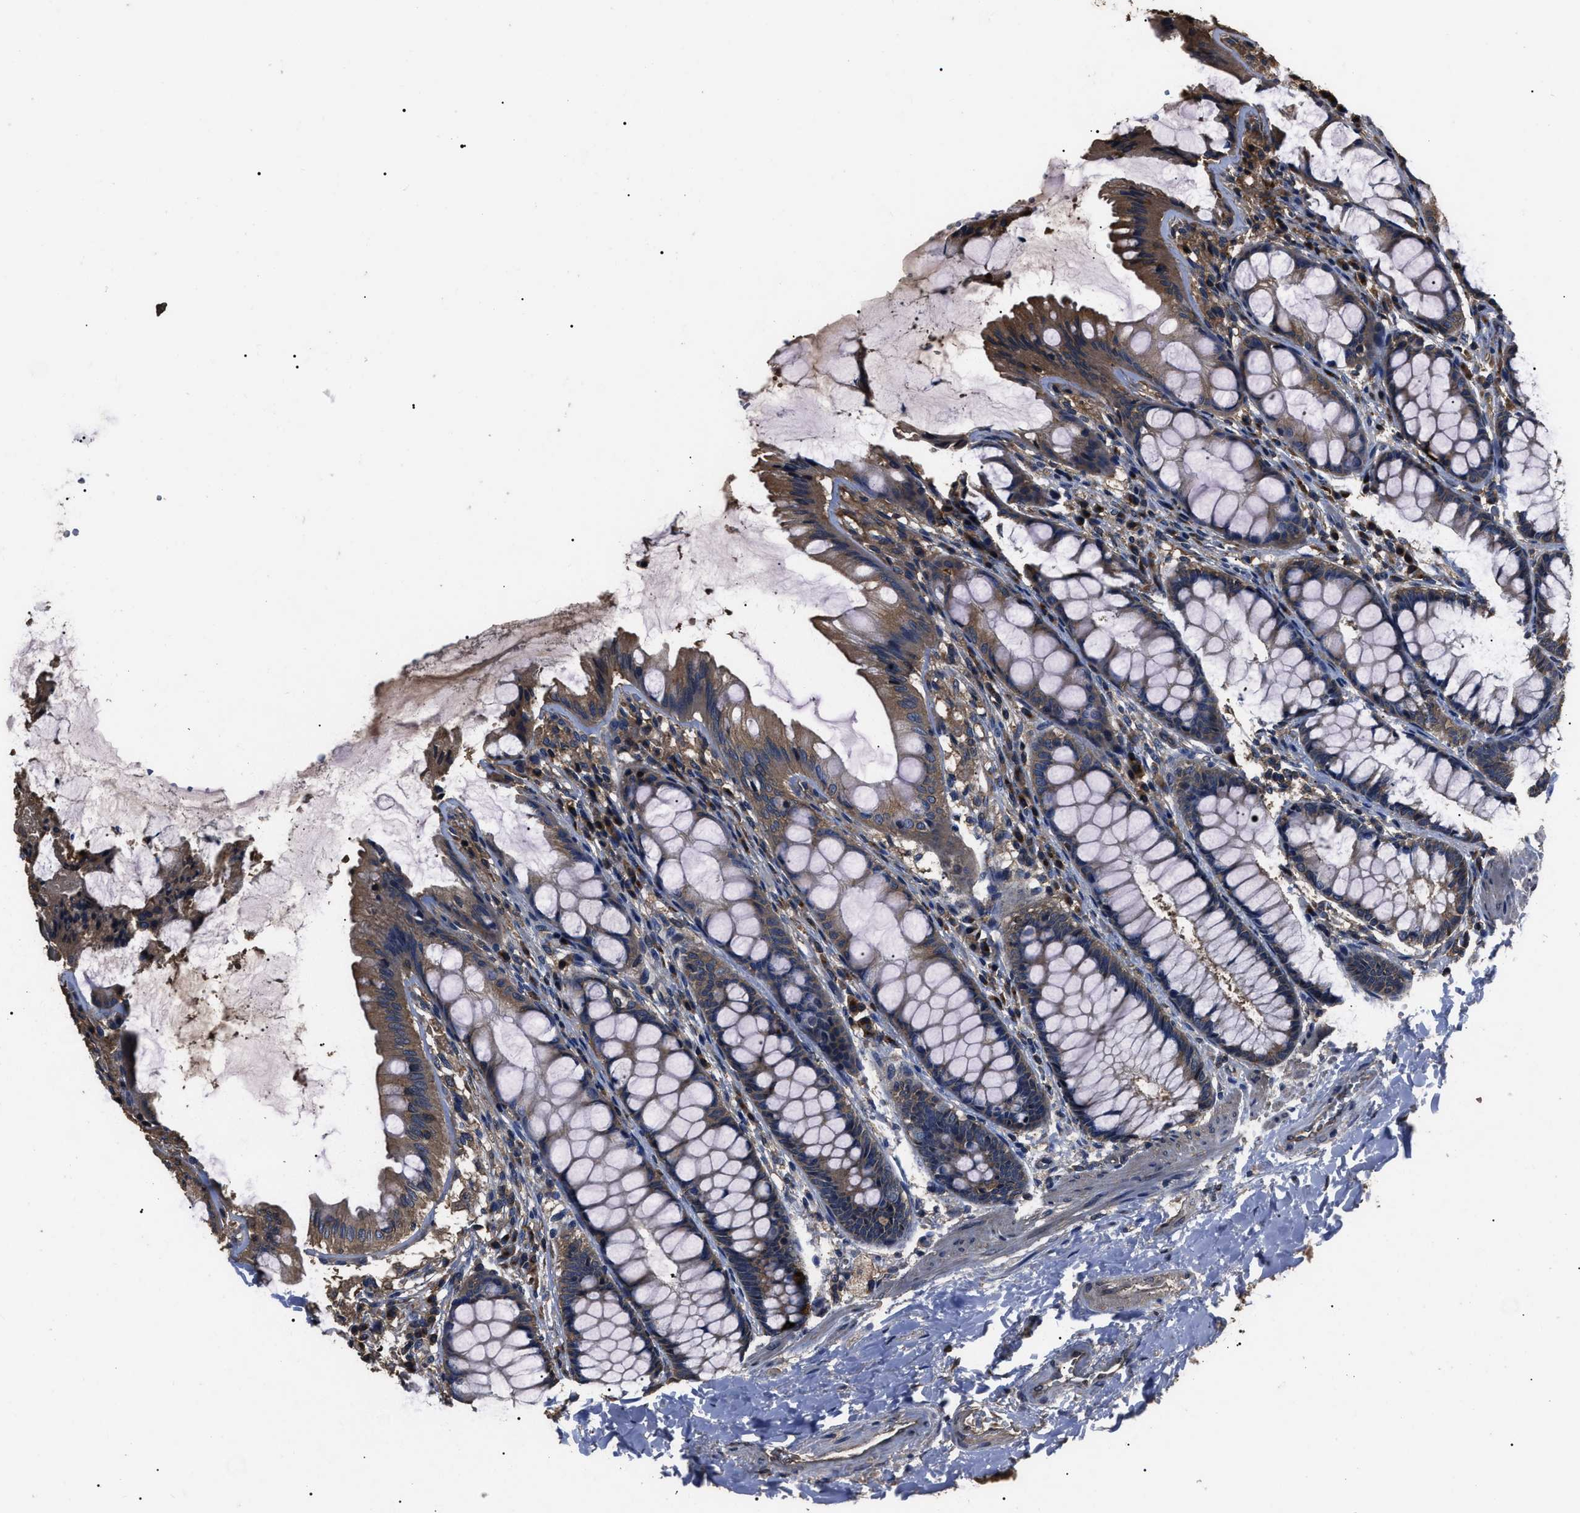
{"staining": {"intensity": "moderate", "quantity": ">75%", "location": "cytoplasmic/membranous"}, "tissue": "colon", "cell_type": "Endothelial cells", "image_type": "normal", "snomed": [{"axis": "morphology", "description": "Normal tissue, NOS"}, {"axis": "topography", "description": "Colon"}], "caption": "DAB immunohistochemical staining of unremarkable colon demonstrates moderate cytoplasmic/membranous protein expression in approximately >75% of endothelial cells. The staining was performed using DAB, with brown indicating positive protein expression. Nuclei are stained blue with hematoxylin.", "gene": "RNF216", "patient": {"sex": "male", "age": 47}}